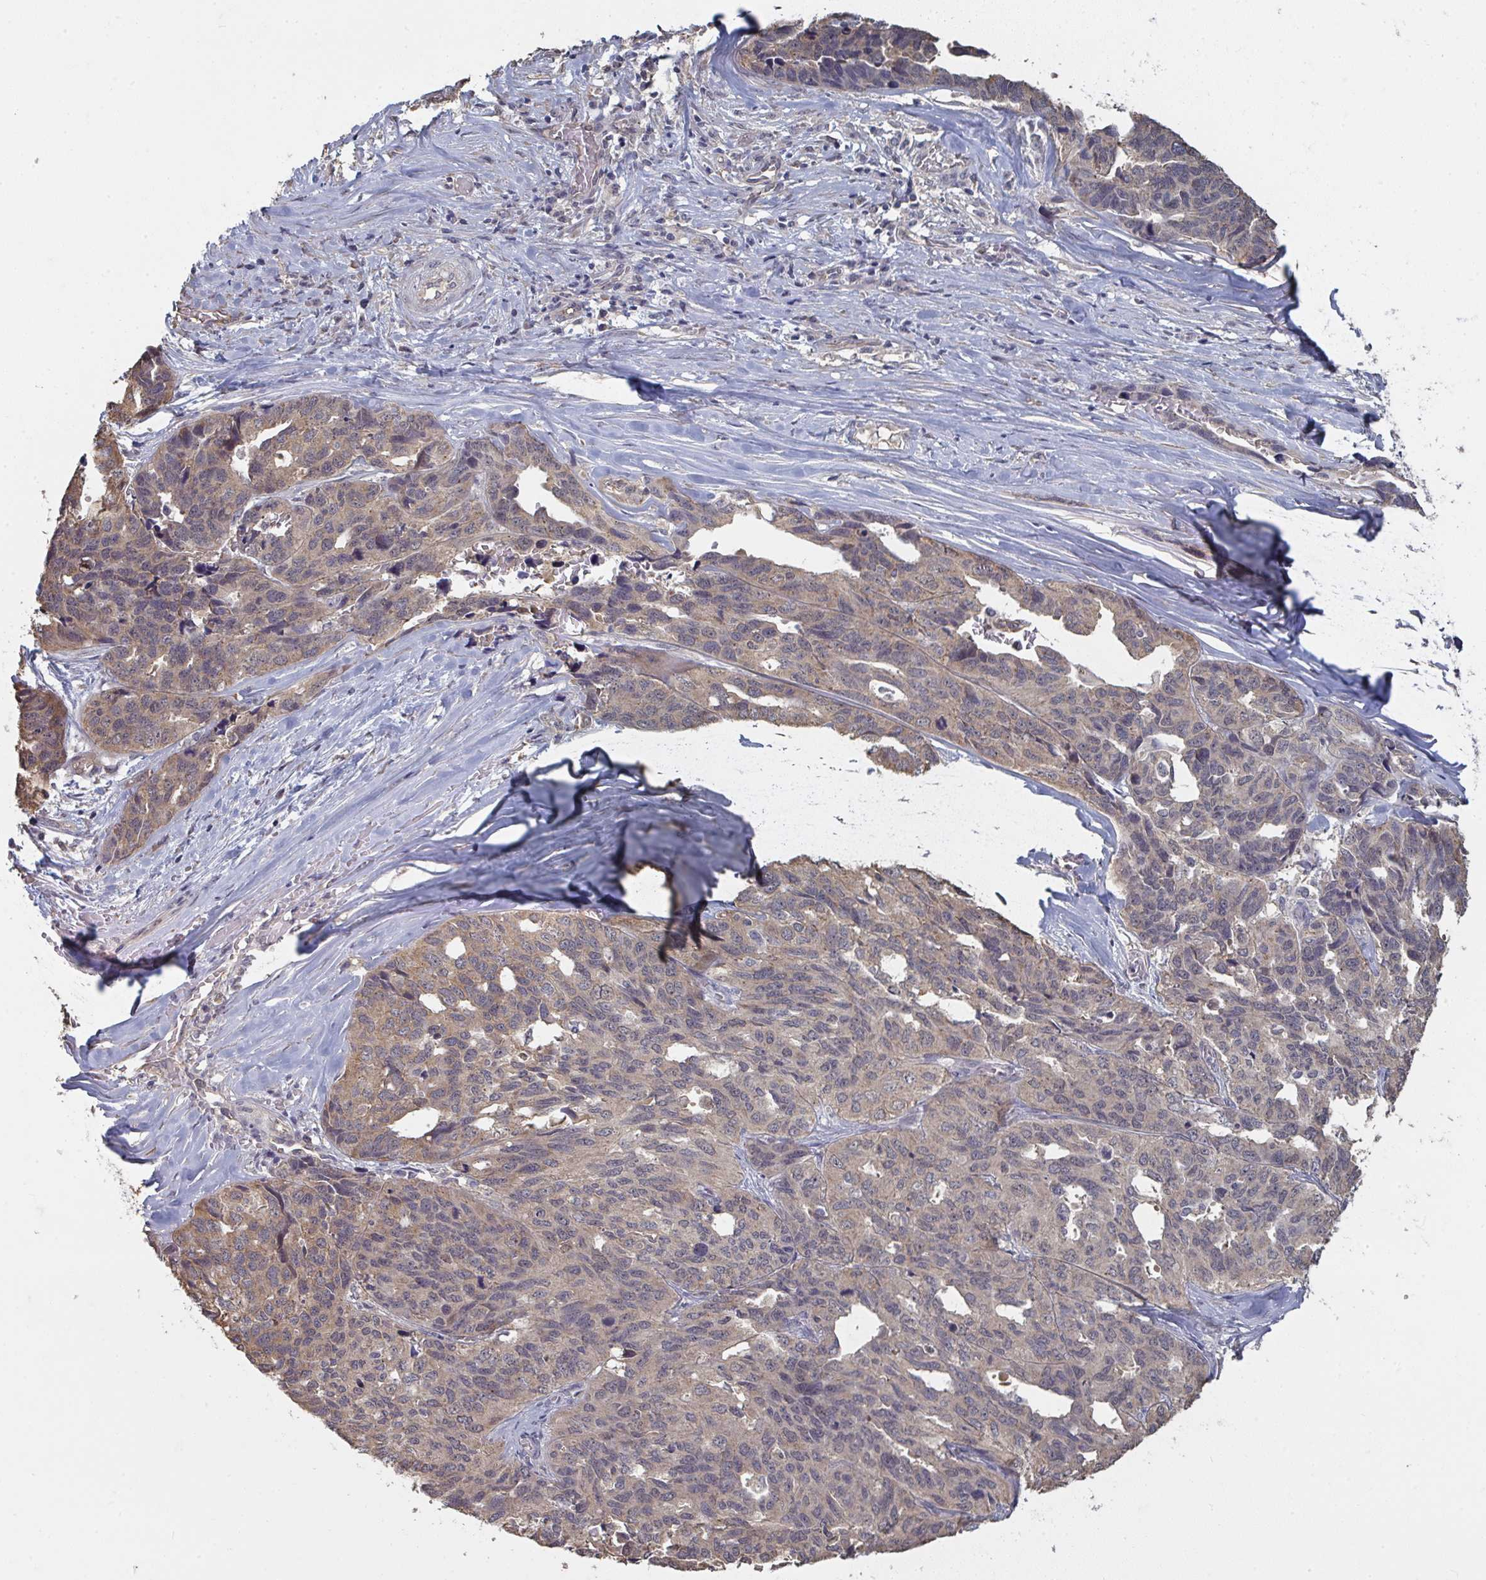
{"staining": {"intensity": "moderate", "quantity": "25%-75%", "location": "cytoplasmic/membranous"}, "tissue": "ovarian cancer", "cell_type": "Tumor cells", "image_type": "cancer", "snomed": [{"axis": "morphology", "description": "Cystadenocarcinoma, serous, NOS"}, {"axis": "topography", "description": "Ovary"}], "caption": "DAB immunohistochemical staining of ovarian serous cystadenocarcinoma displays moderate cytoplasmic/membranous protein positivity in about 25%-75% of tumor cells.", "gene": "LIX1", "patient": {"sex": "female", "age": 64}}